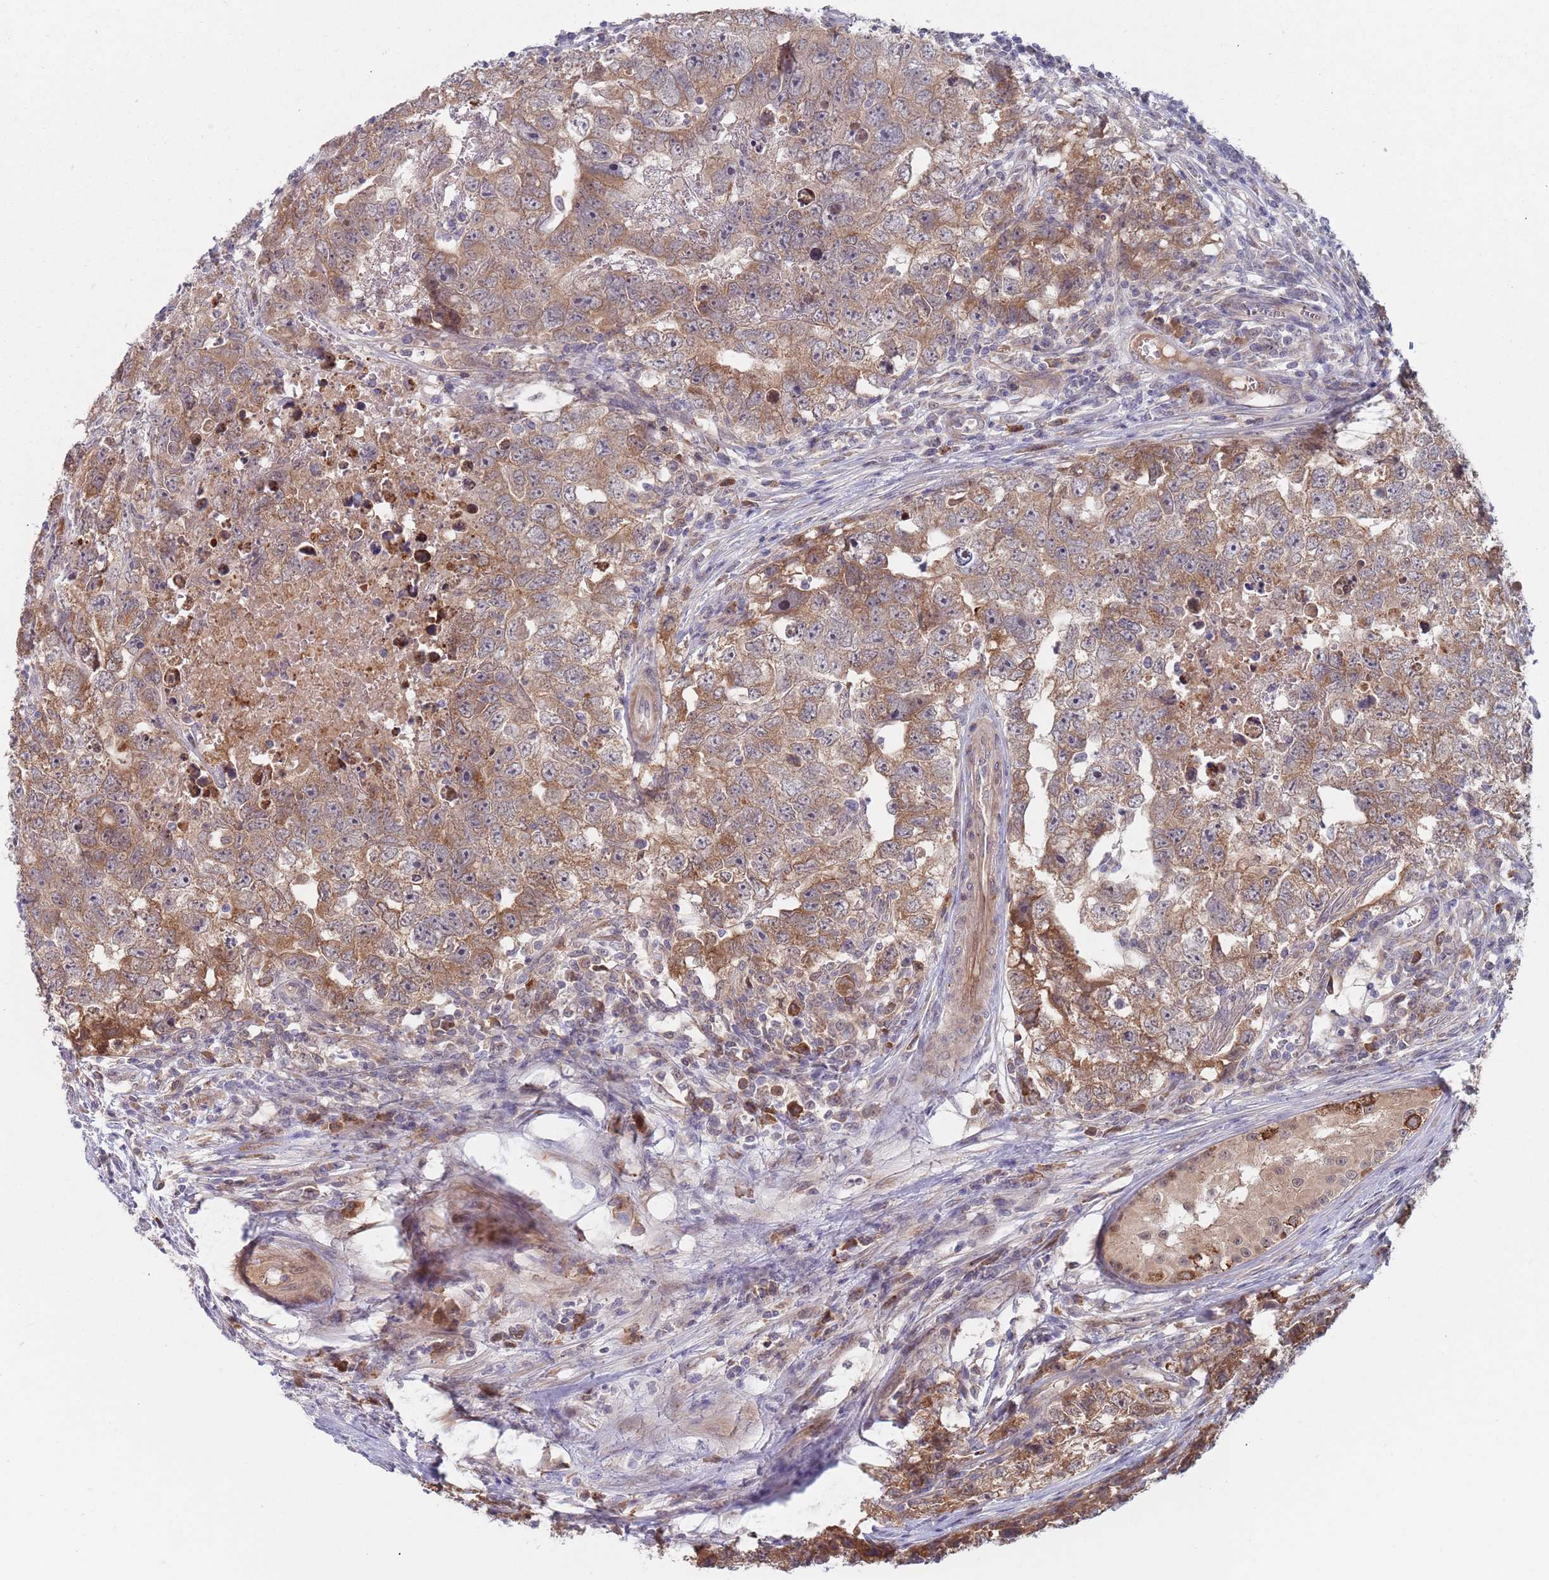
{"staining": {"intensity": "moderate", "quantity": ">75%", "location": "cytoplasmic/membranous"}, "tissue": "testis cancer", "cell_type": "Tumor cells", "image_type": "cancer", "snomed": [{"axis": "morphology", "description": "Carcinoma, Embryonal, NOS"}, {"axis": "topography", "description": "Testis"}], "caption": "Immunohistochemistry of human testis cancer (embryonal carcinoma) displays medium levels of moderate cytoplasmic/membranous staining in about >75% of tumor cells.", "gene": "ZNF140", "patient": {"sex": "male", "age": 22}}